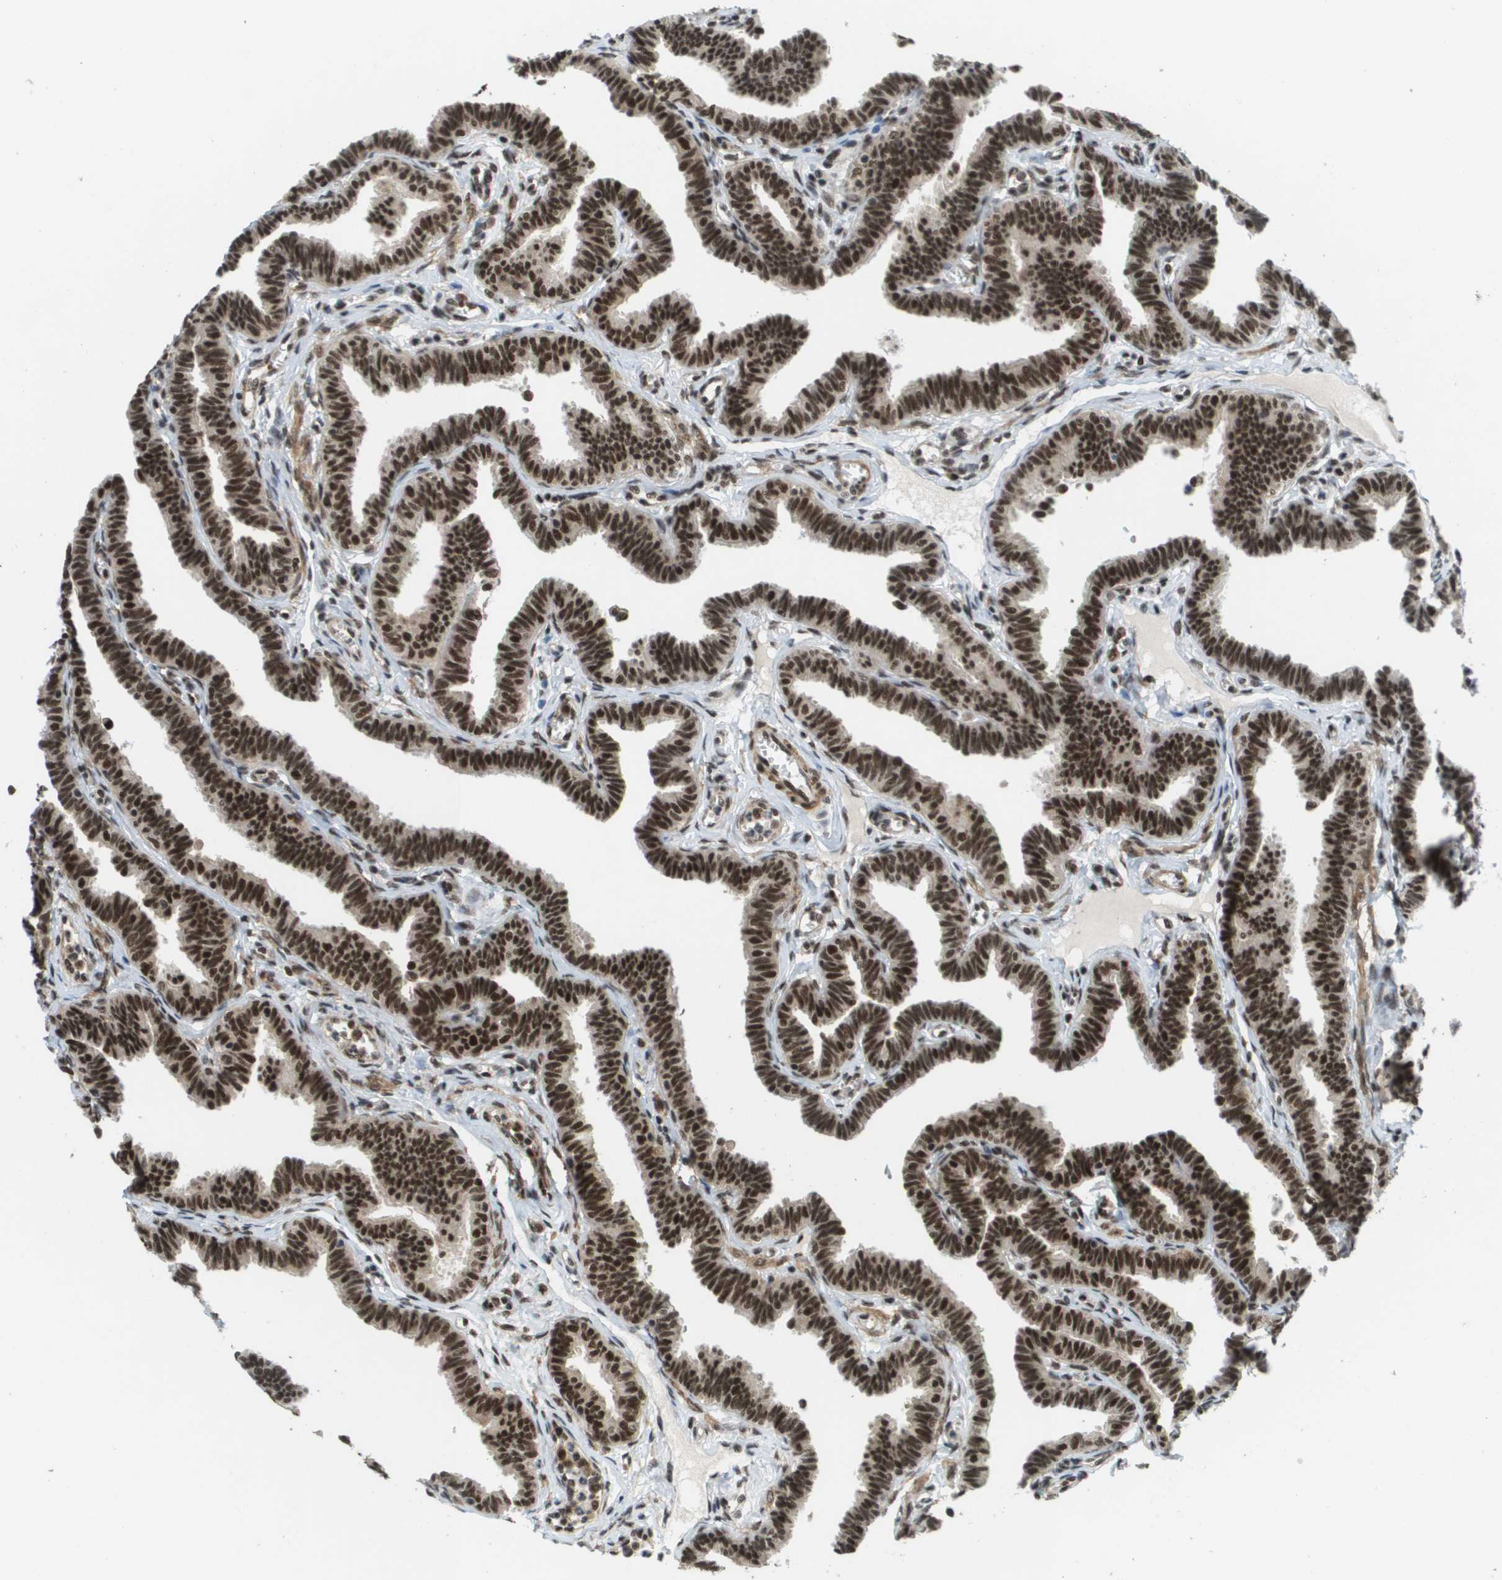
{"staining": {"intensity": "strong", "quantity": ">75%", "location": "nuclear"}, "tissue": "fallopian tube", "cell_type": "Glandular cells", "image_type": "normal", "snomed": [{"axis": "morphology", "description": "Normal tissue, NOS"}, {"axis": "topography", "description": "Fallopian tube"}, {"axis": "topography", "description": "Ovary"}], "caption": "A brown stain highlights strong nuclear positivity of a protein in glandular cells of unremarkable human fallopian tube.", "gene": "PRCC", "patient": {"sex": "female", "age": 23}}